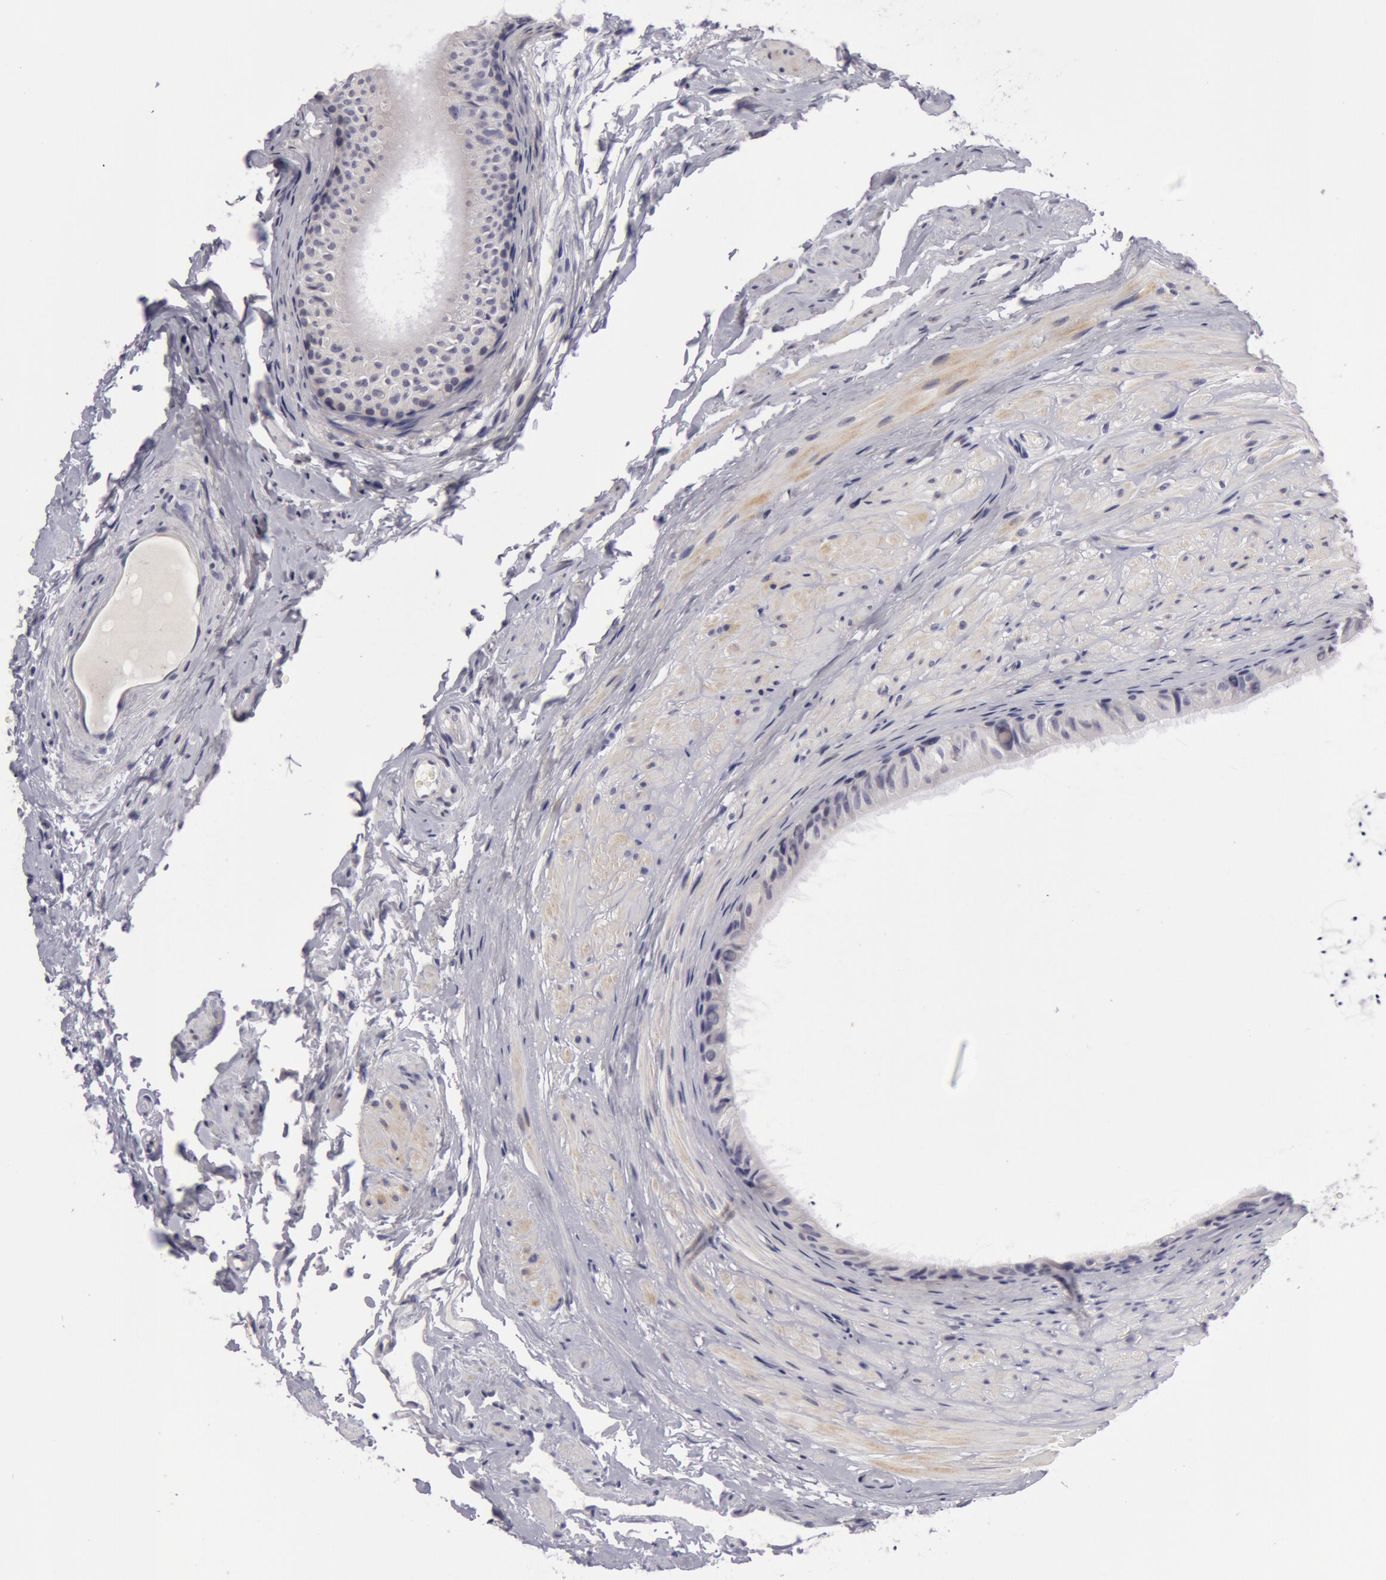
{"staining": {"intensity": "negative", "quantity": "none", "location": "none"}, "tissue": "epididymis", "cell_type": "Glandular cells", "image_type": "normal", "snomed": [{"axis": "morphology", "description": "Normal tissue, NOS"}, {"axis": "topography", "description": "Epididymis"}], "caption": "The IHC micrograph has no significant positivity in glandular cells of epididymis.", "gene": "NLGN4X", "patient": {"sex": "male", "age": 77}}